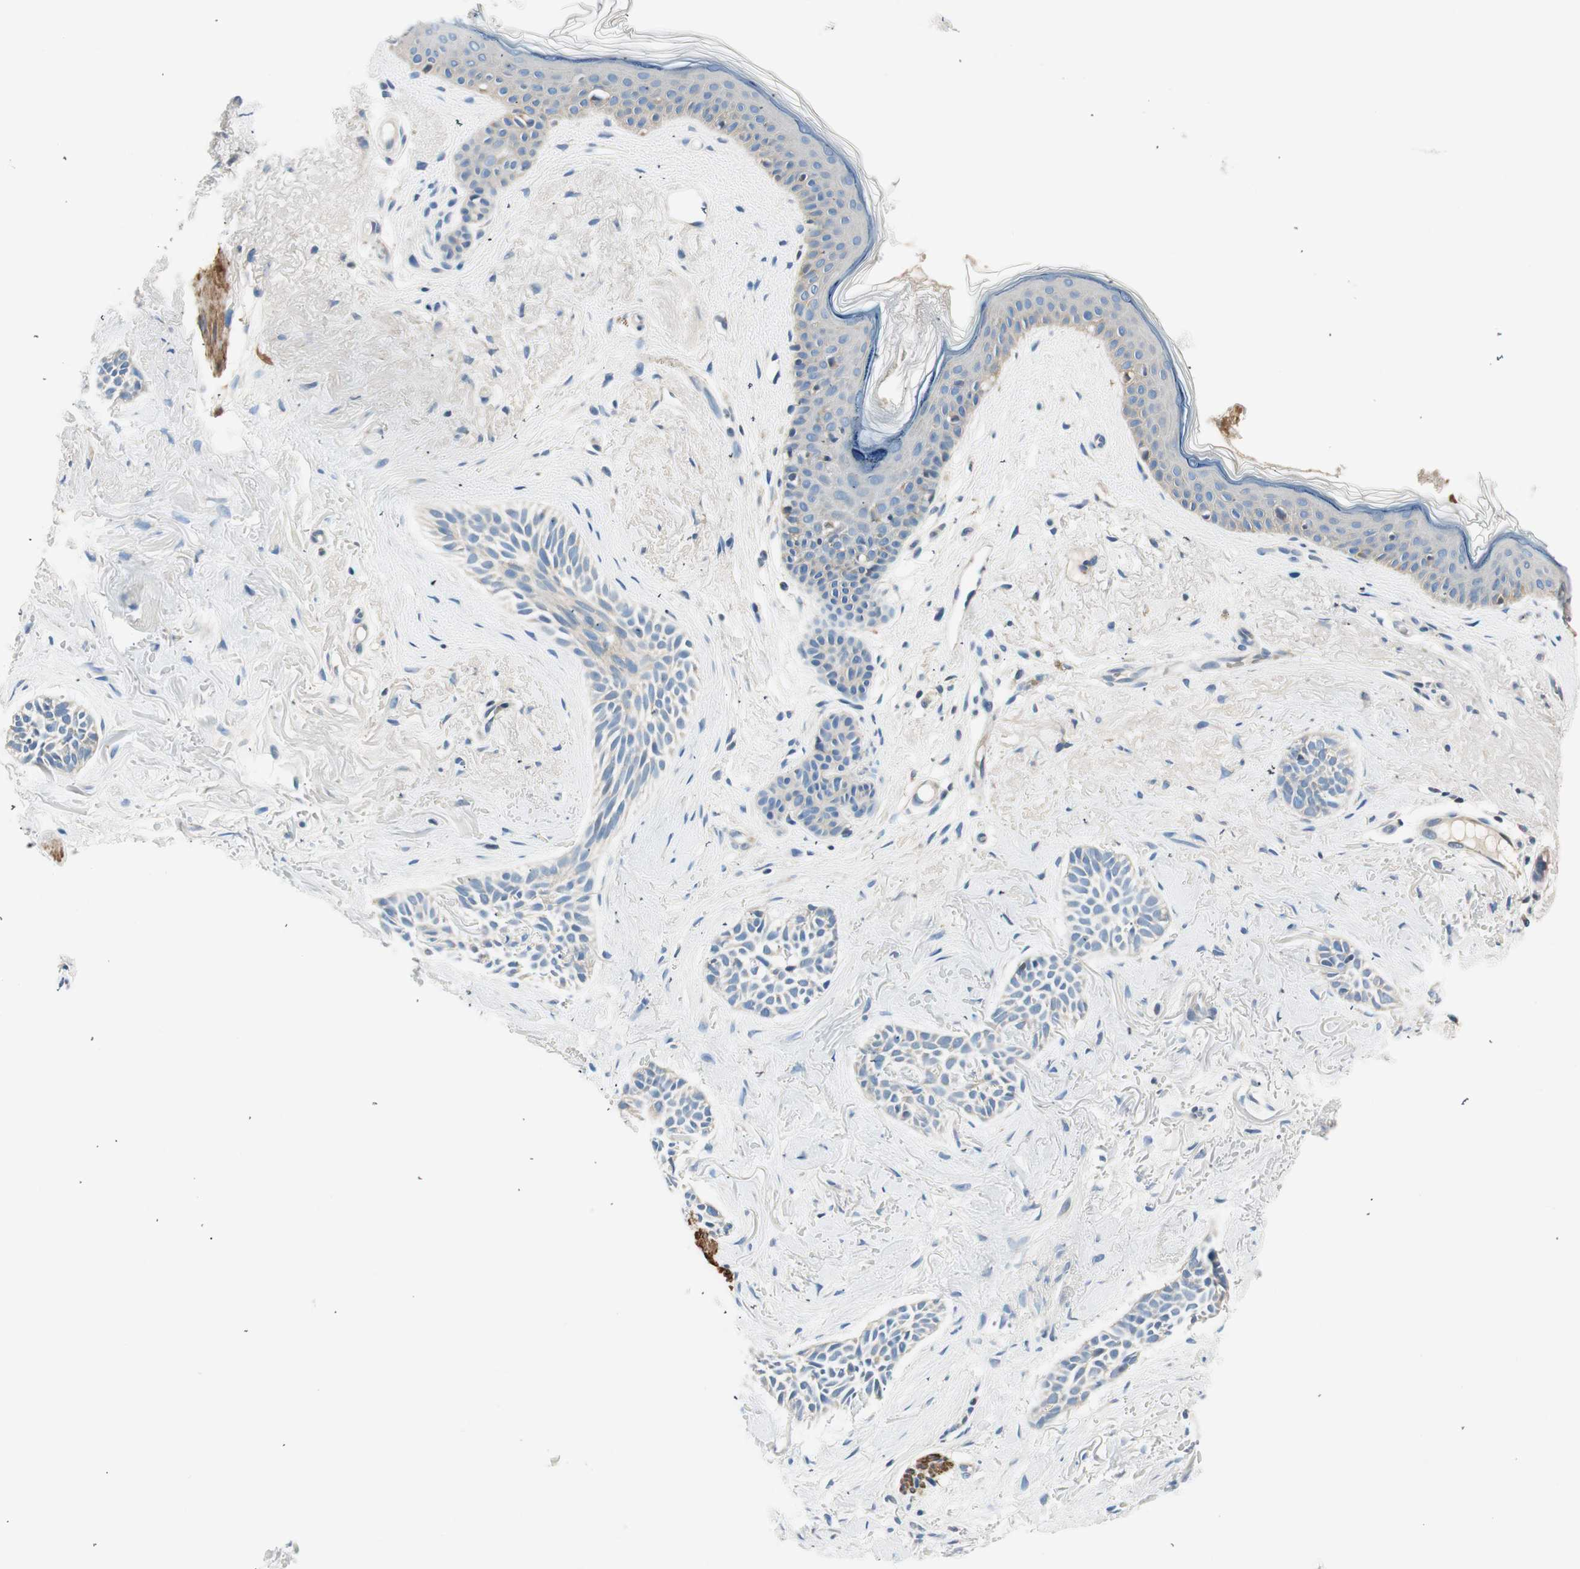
{"staining": {"intensity": "negative", "quantity": "none", "location": "none"}, "tissue": "skin cancer", "cell_type": "Tumor cells", "image_type": "cancer", "snomed": [{"axis": "morphology", "description": "Normal tissue, NOS"}, {"axis": "morphology", "description": "Basal cell carcinoma"}, {"axis": "topography", "description": "Skin"}], "caption": "This is an IHC micrograph of human skin basal cell carcinoma. There is no positivity in tumor cells.", "gene": "RORB", "patient": {"sex": "female", "age": 84}}